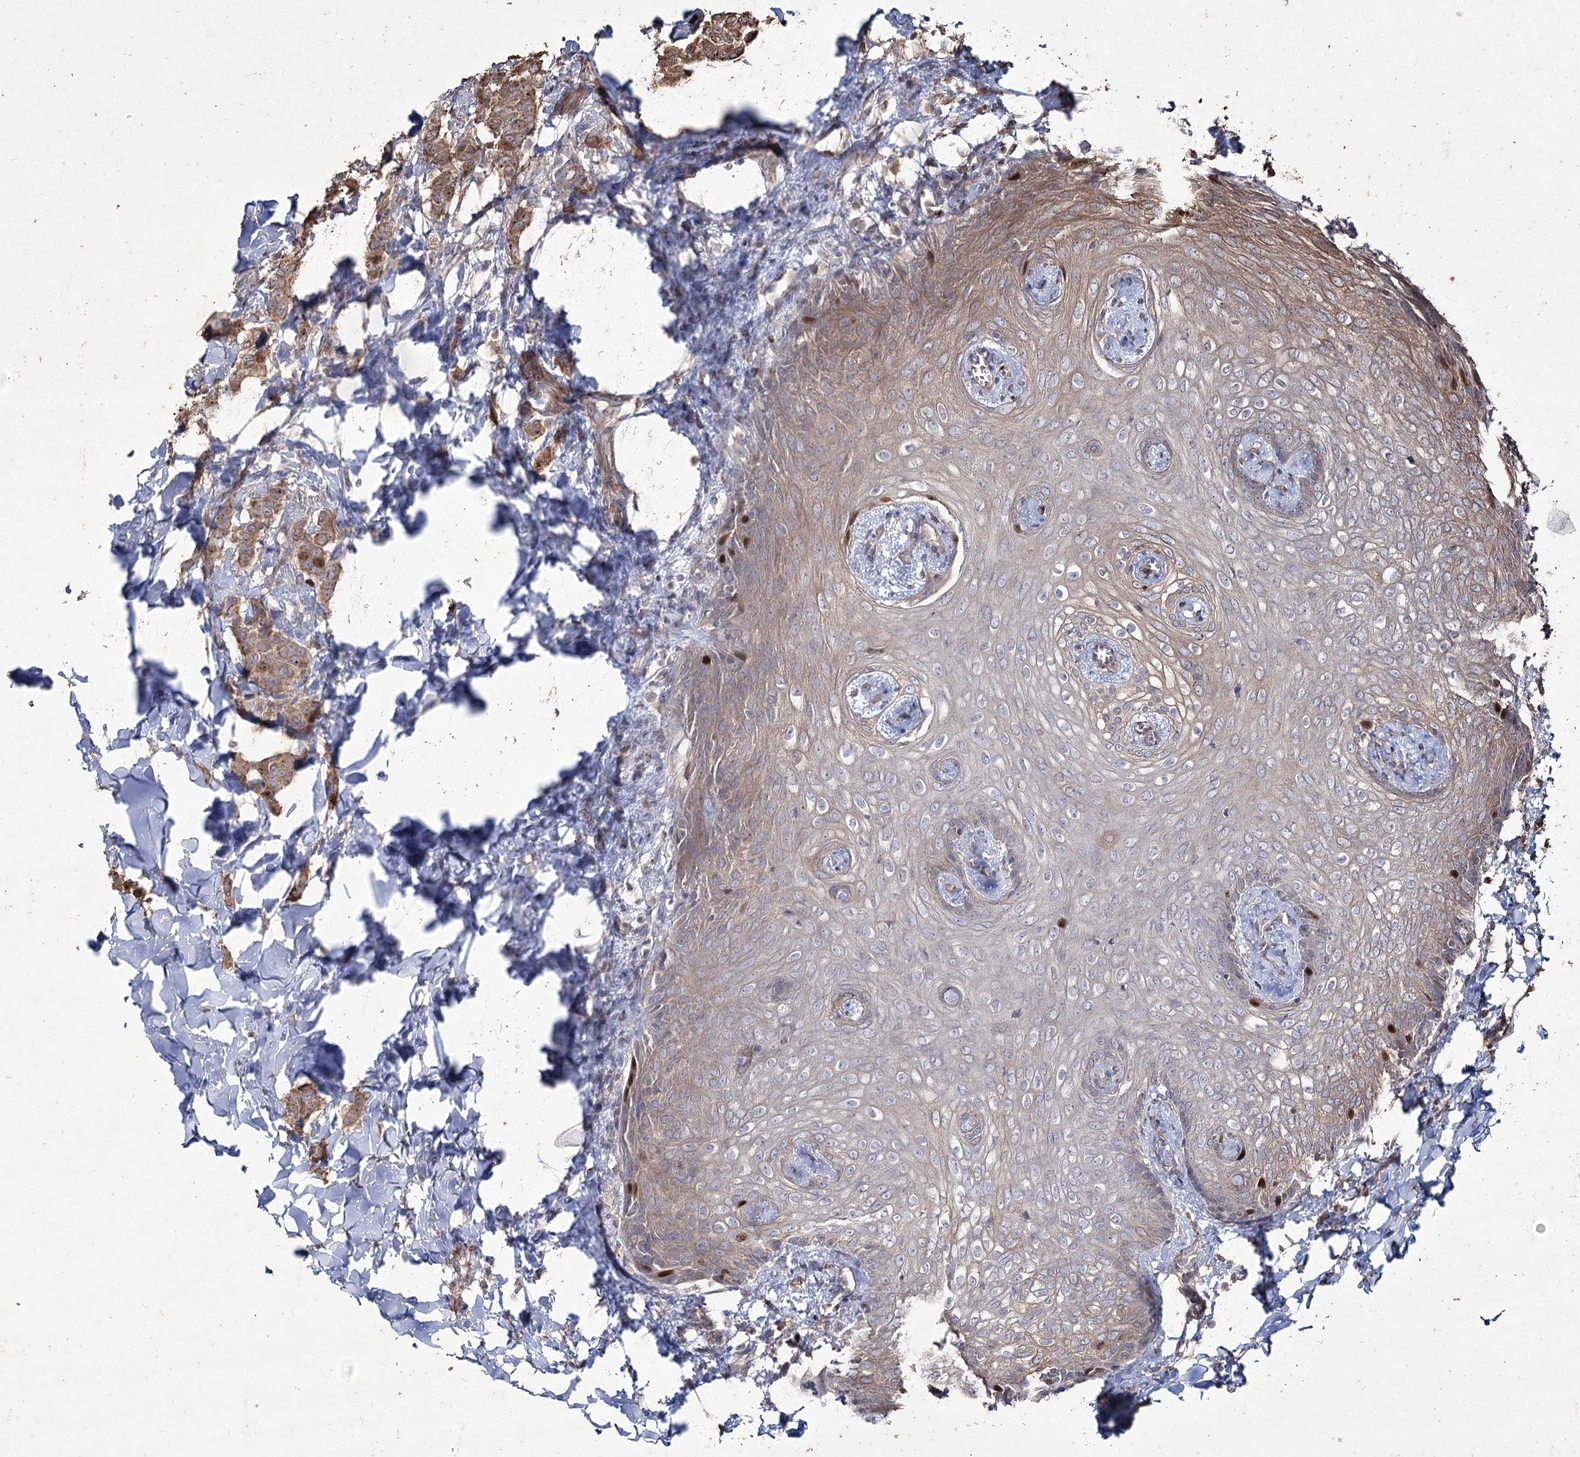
{"staining": {"intensity": "moderate", "quantity": ">75%", "location": "cytoplasmic/membranous"}, "tissue": "breast cancer", "cell_type": "Tumor cells", "image_type": "cancer", "snomed": [{"axis": "morphology", "description": "Duct carcinoma"}, {"axis": "topography", "description": "Breast"}], "caption": "Brown immunohistochemical staining in human breast cancer (infiltrating ductal carcinoma) demonstrates moderate cytoplasmic/membranous staining in approximately >75% of tumor cells.", "gene": "PRC1", "patient": {"sex": "female", "age": 40}}